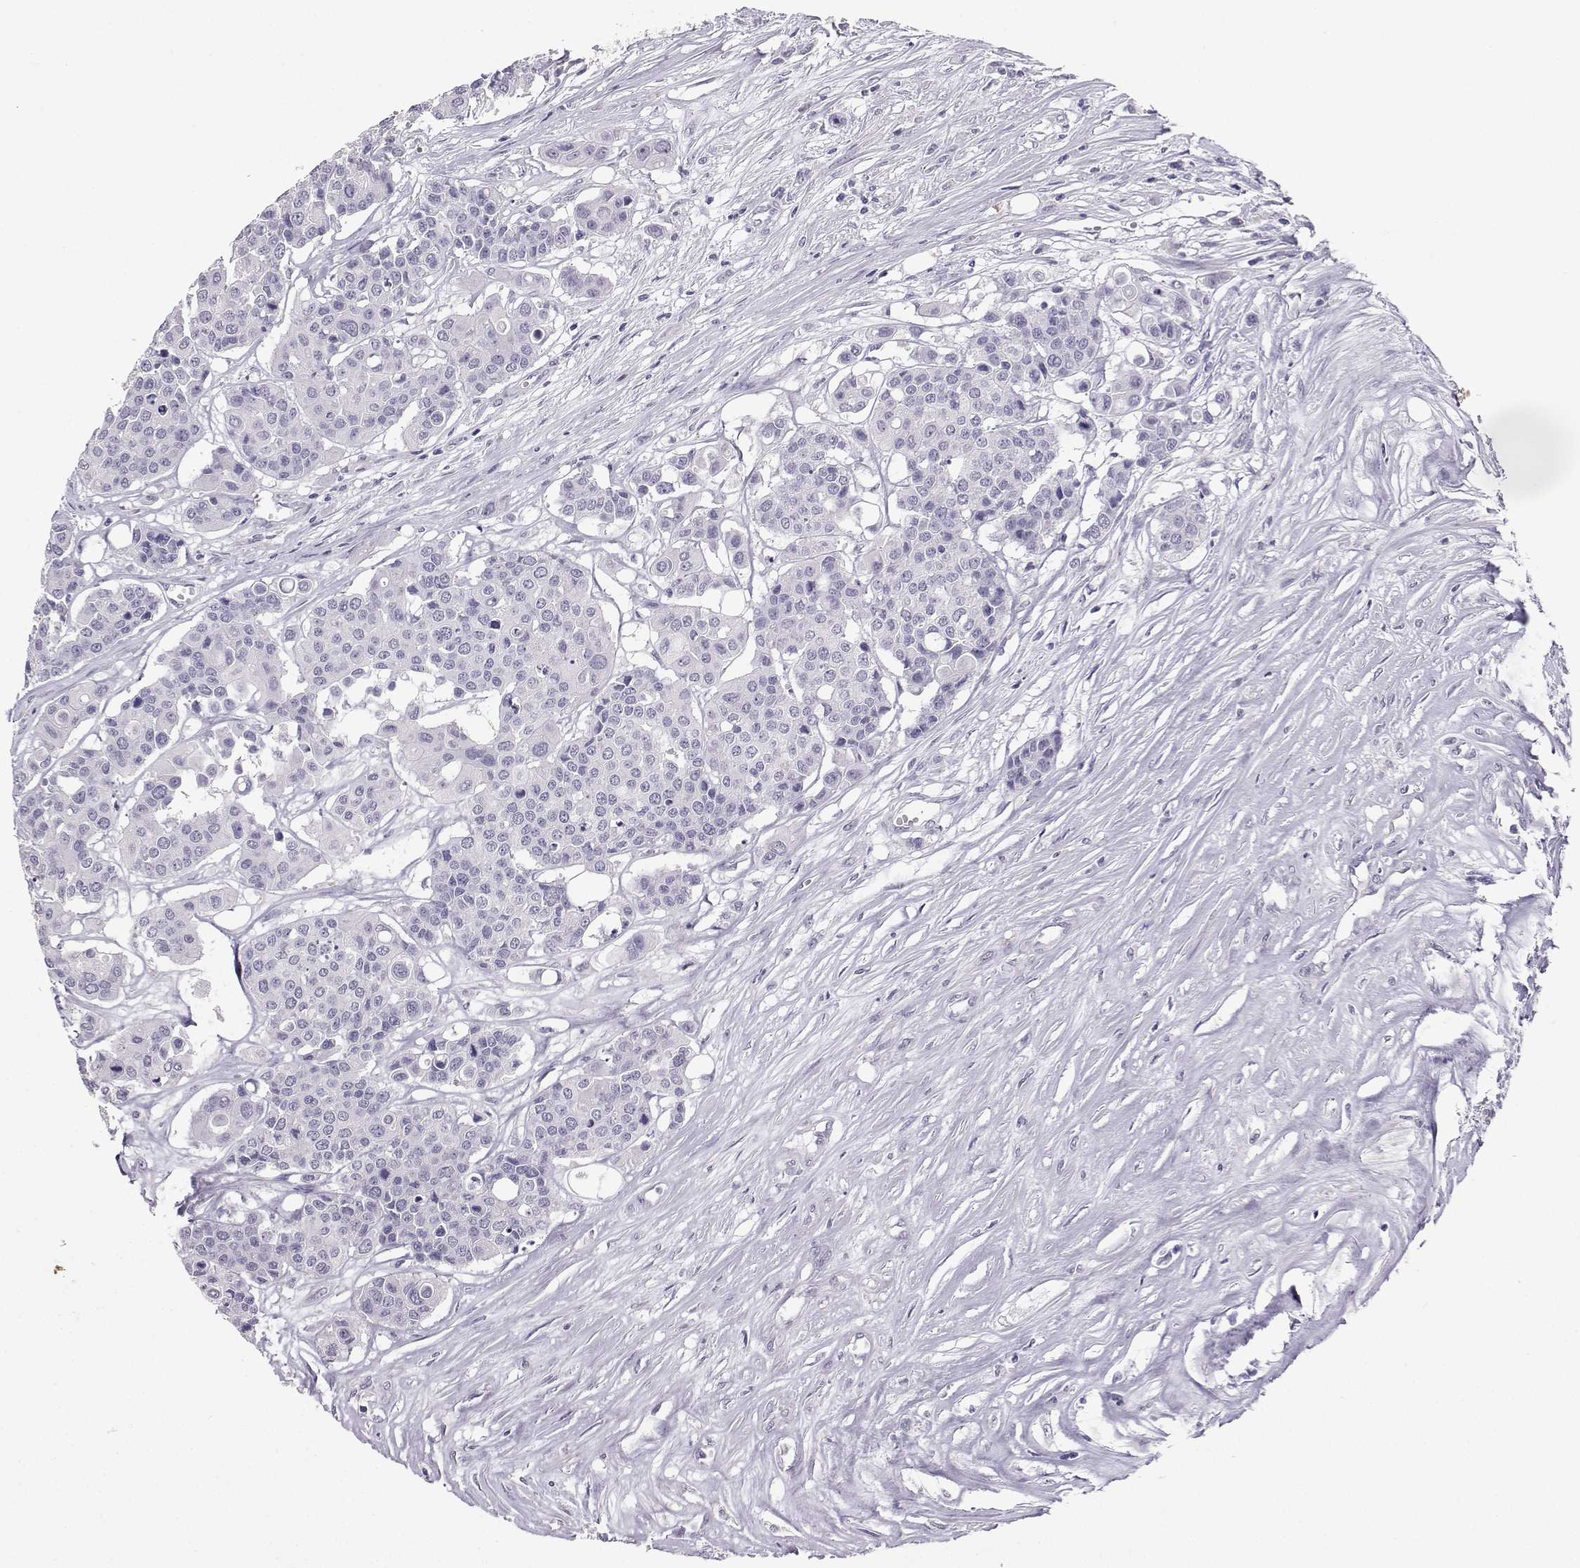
{"staining": {"intensity": "negative", "quantity": "none", "location": "none"}, "tissue": "carcinoid", "cell_type": "Tumor cells", "image_type": "cancer", "snomed": [{"axis": "morphology", "description": "Carcinoid, malignant, NOS"}, {"axis": "topography", "description": "Colon"}], "caption": "This is an immunohistochemistry (IHC) image of malignant carcinoid. There is no positivity in tumor cells.", "gene": "TBR1", "patient": {"sex": "male", "age": 81}}